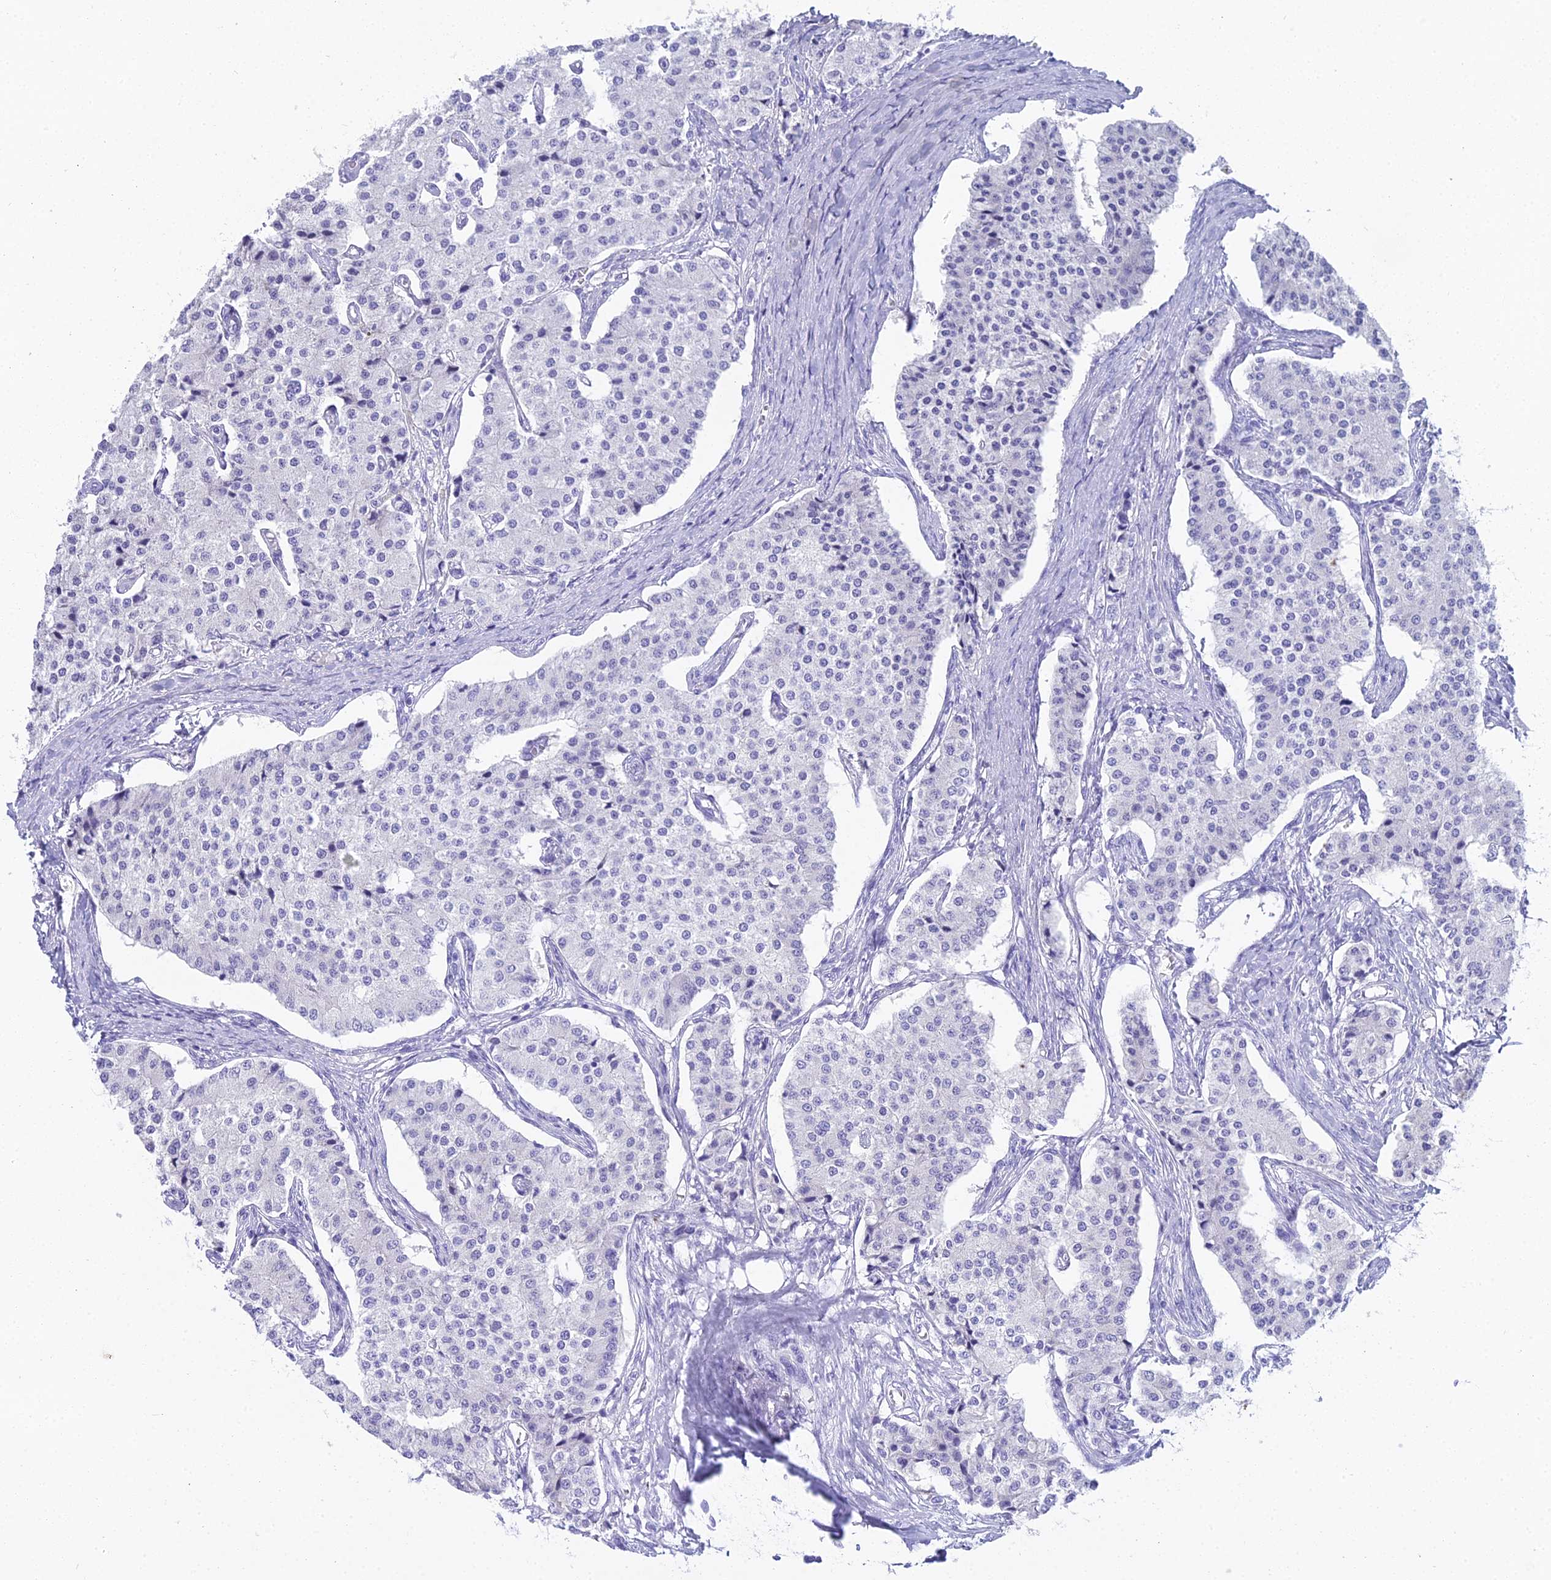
{"staining": {"intensity": "negative", "quantity": "none", "location": "none"}, "tissue": "carcinoid", "cell_type": "Tumor cells", "image_type": "cancer", "snomed": [{"axis": "morphology", "description": "Carcinoid, malignant, NOS"}, {"axis": "topography", "description": "Colon"}], "caption": "Immunohistochemistry of human carcinoid shows no positivity in tumor cells.", "gene": "CGB2", "patient": {"sex": "female", "age": 52}}